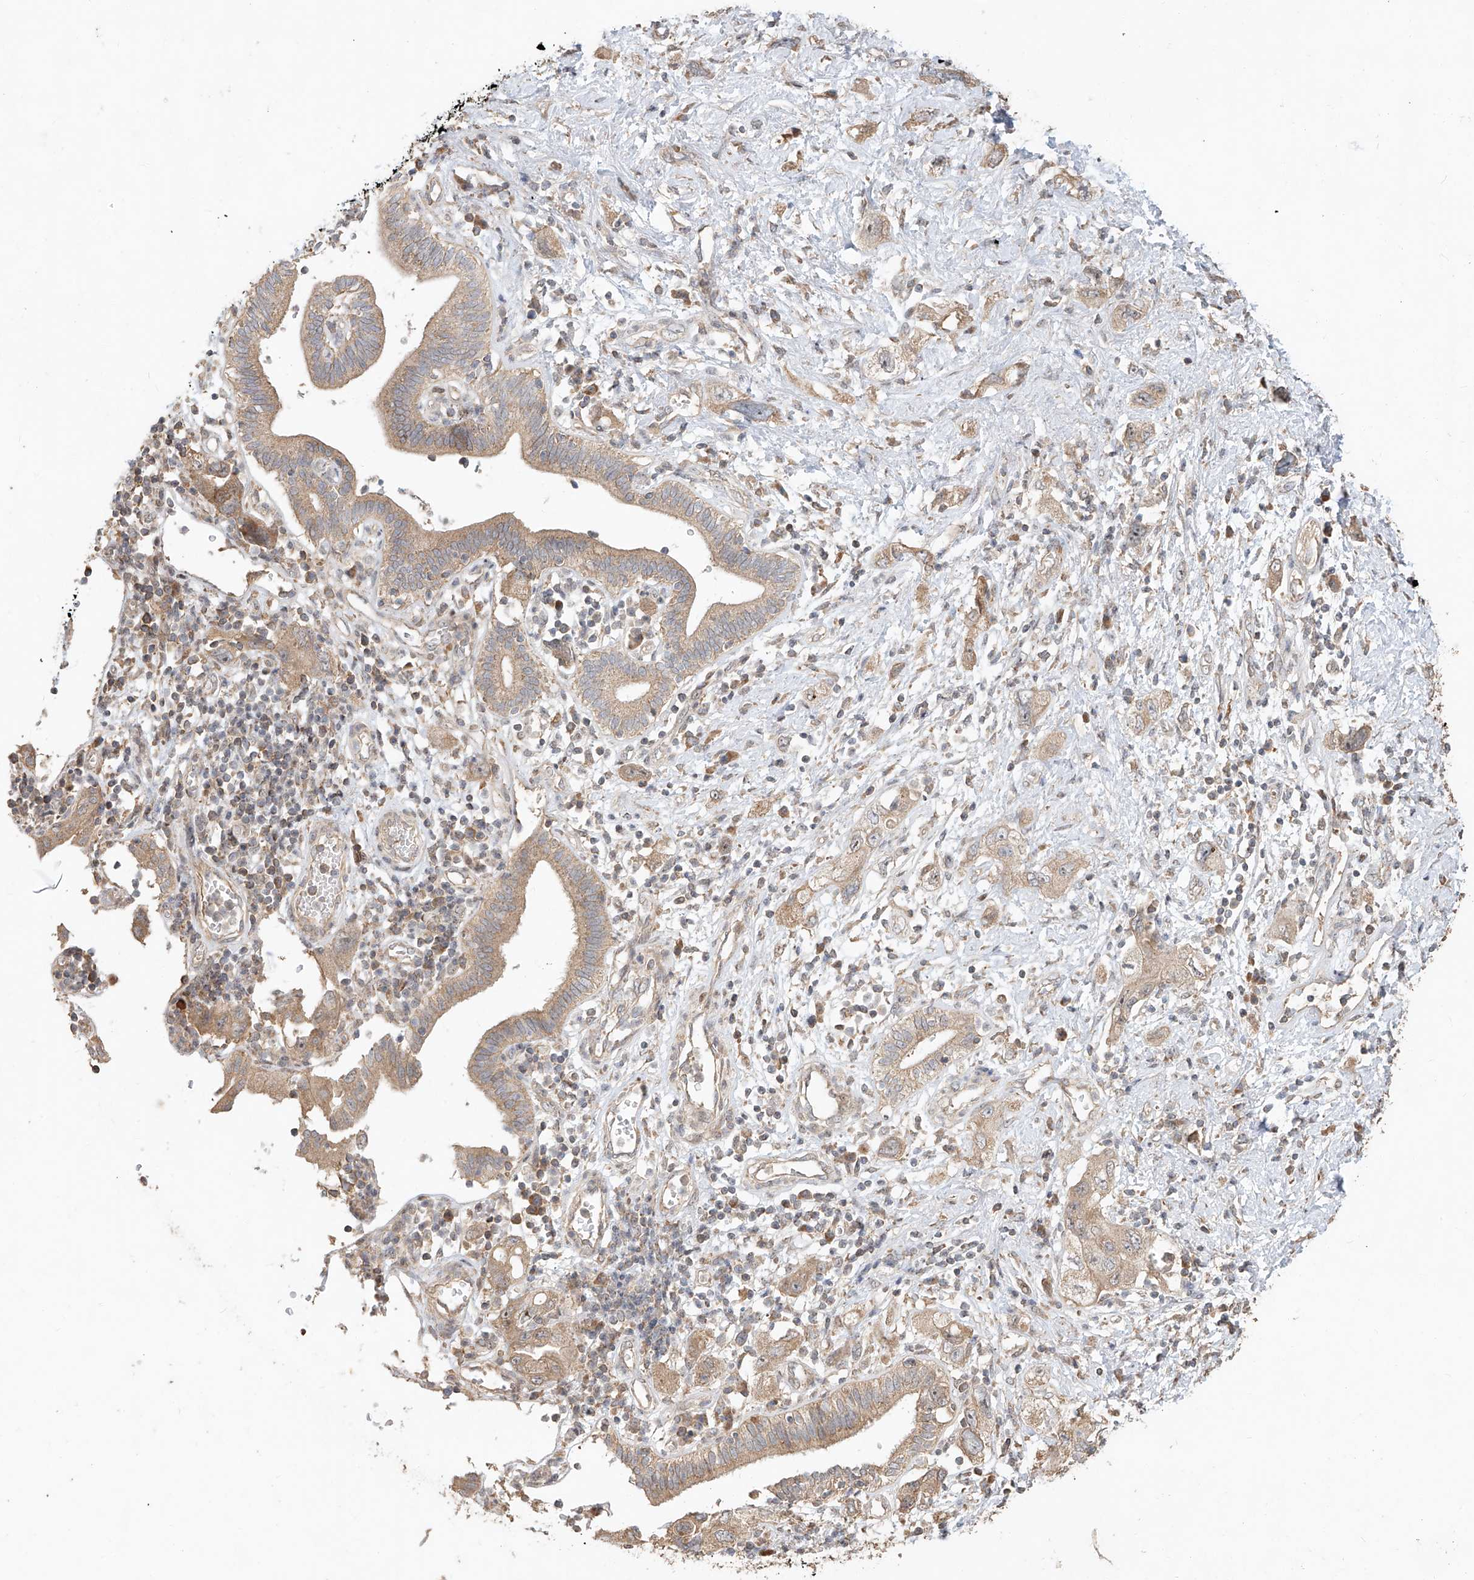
{"staining": {"intensity": "weak", "quantity": ">75%", "location": "cytoplasmic/membranous"}, "tissue": "pancreatic cancer", "cell_type": "Tumor cells", "image_type": "cancer", "snomed": [{"axis": "morphology", "description": "Adenocarcinoma, NOS"}, {"axis": "topography", "description": "Pancreas"}], "caption": "Pancreatic cancer (adenocarcinoma) was stained to show a protein in brown. There is low levels of weak cytoplasmic/membranous positivity in about >75% of tumor cells. Using DAB (3,3'-diaminobenzidine) (brown) and hematoxylin (blue) stains, captured at high magnification using brightfield microscopy.", "gene": "TMEM61", "patient": {"sex": "female", "age": 73}}